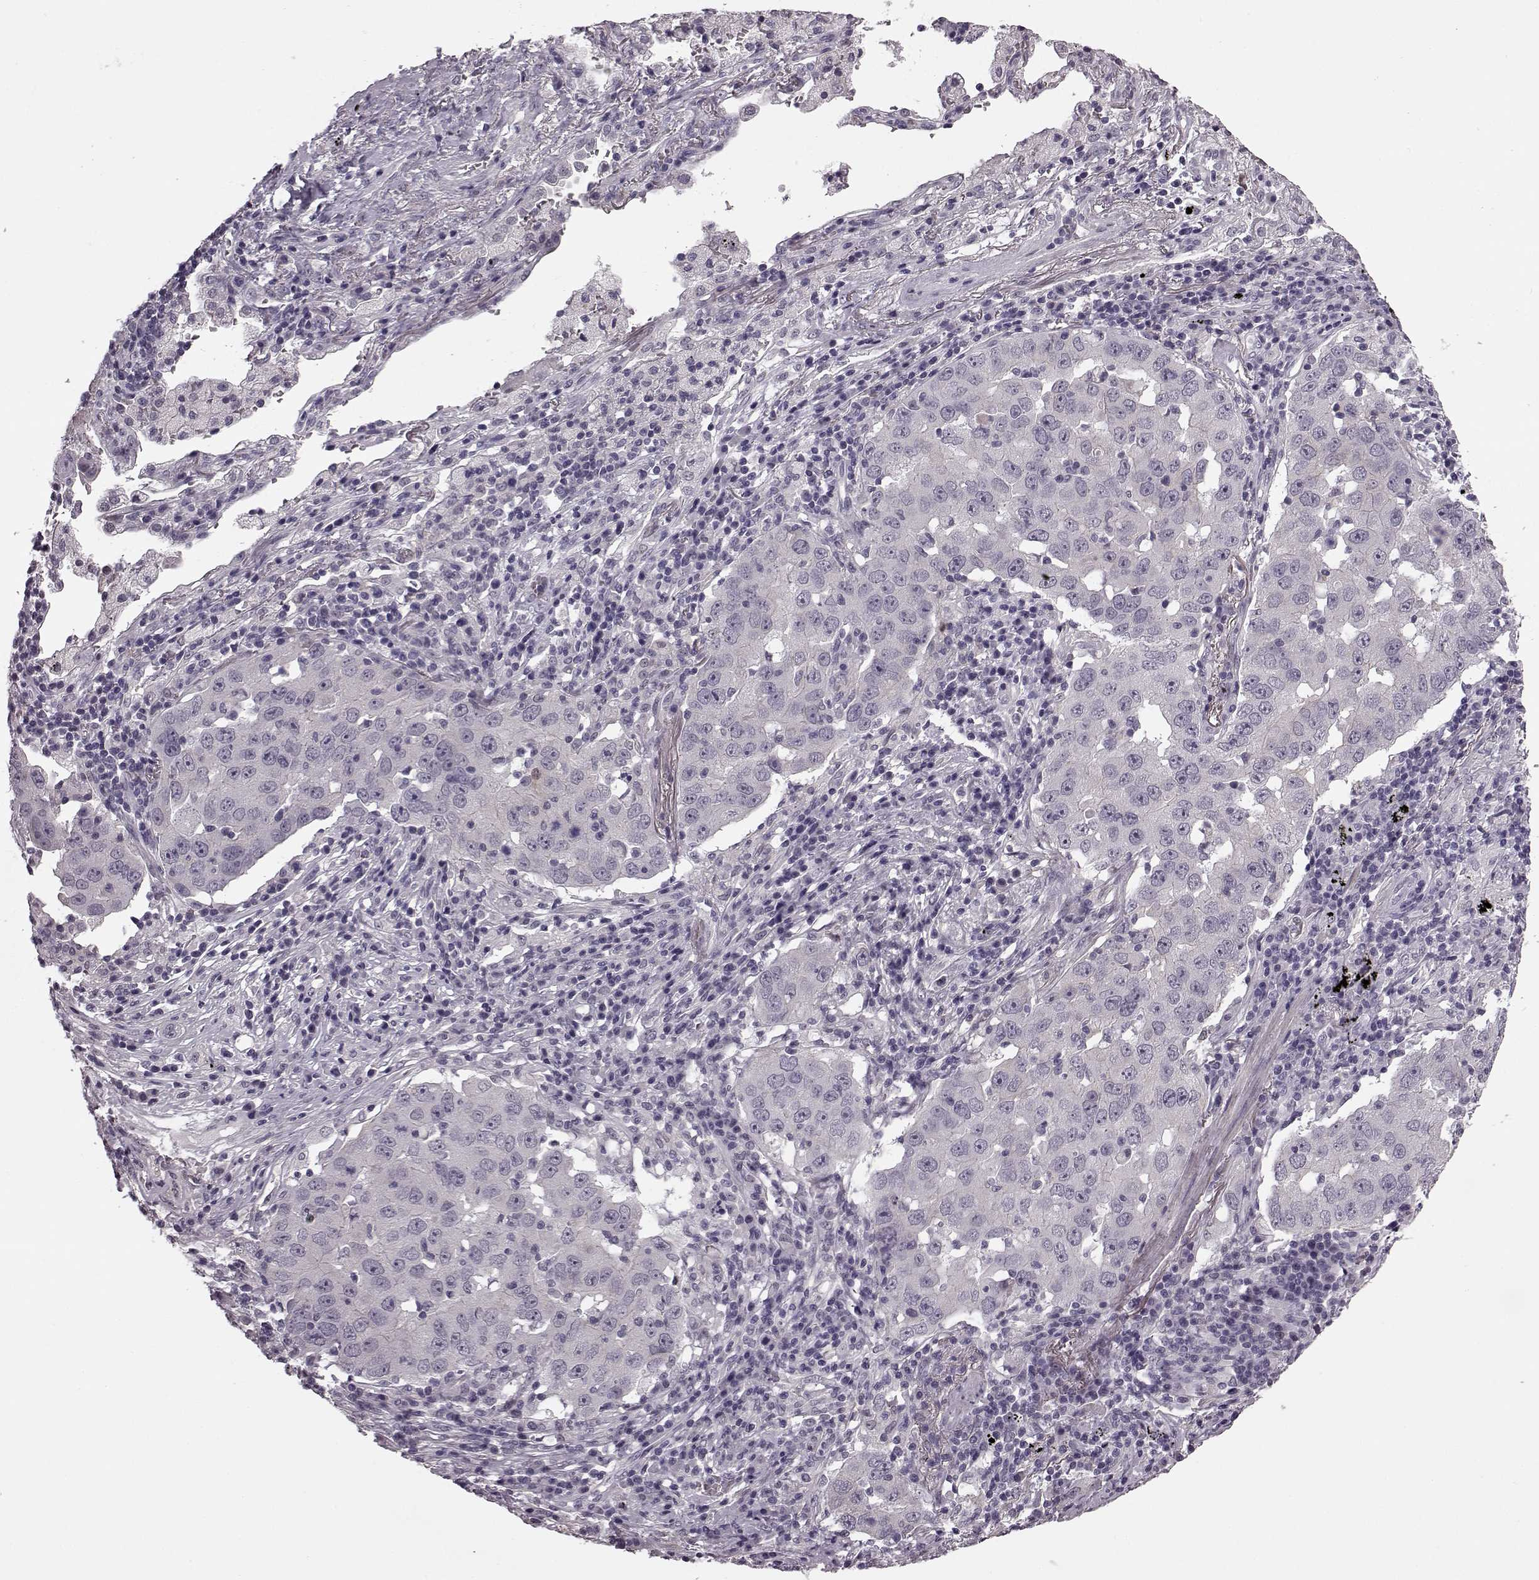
{"staining": {"intensity": "negative", "quantity": "none", "location": "none"}, "tissue": "lung cancer", "cell_type": "Tumor cells", "image_type": "cancer", "snomed": [{"axis": "morphology", "description": "Adenocarcinoma, NOS"}, {"axis": "topography", "description": "Lung"}], "caption": "Immunohistochemistry (IHC) histopathology image of neoplastic tissue: human lung cancer stained with DAB displays no significant protein positivity in tumor cells. The staining was performed using DAB to visualize the protein expression in brown, while the nuclei were stained in blue with hematoxylin (Magnification: 20x).", "gene": "SLCO3A1", "patient": {"sex": "male", "age": 73}}